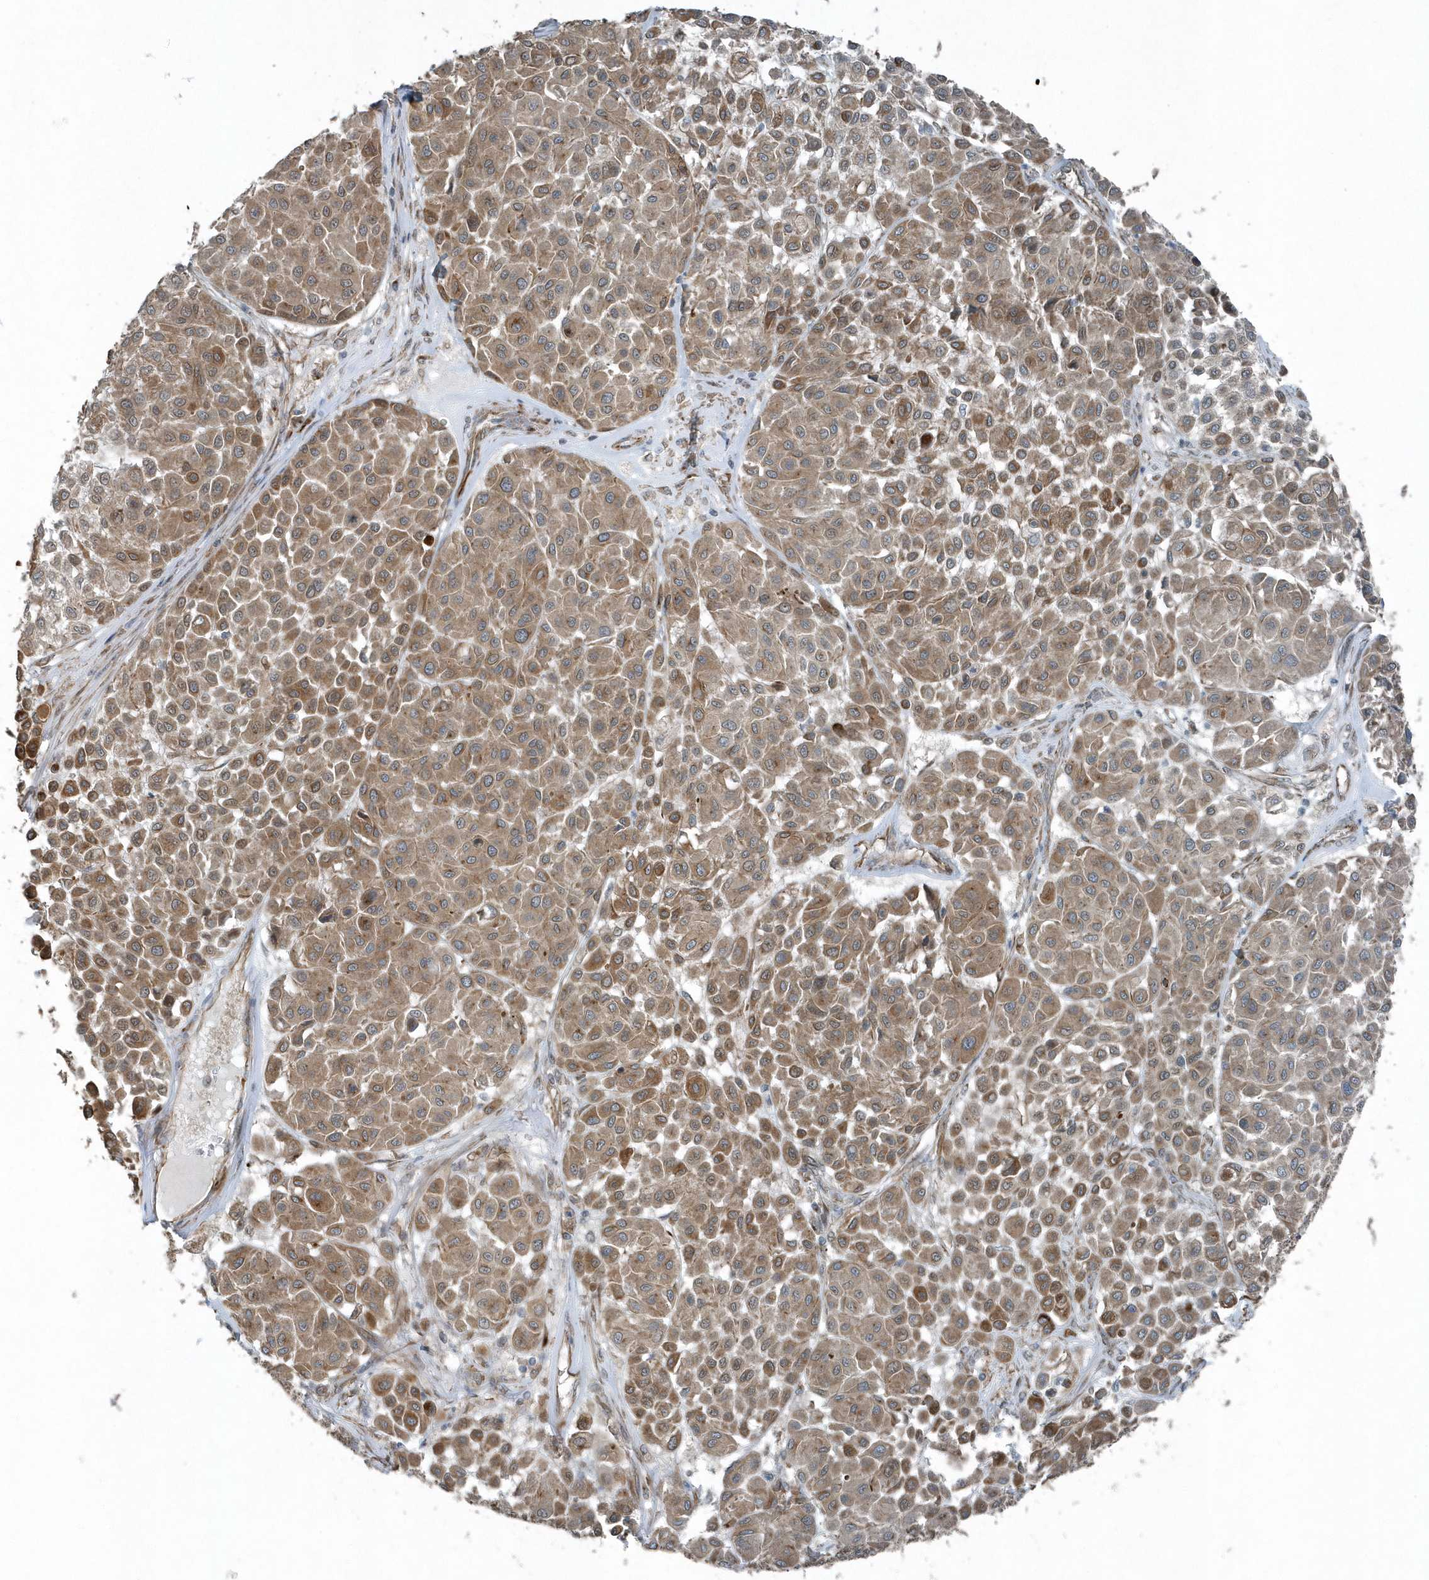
{"staining": {"intensity": "moderate", "quantity": ">75%", "location": "cytoplasmic/membranous"}, "tissue": "melanoma", "cell_type": "Tumor cells", "image_type": "cancer", "snomed": [{"axis": "morphology", "description": "Malignant melanoma, Metastatic site"}, {"axis": "topography", "description": "Soft tissue"}], "caption": "Immunohistochemistry (IHC) photomicrograph of human malignant melanoma (metastatic site) stained for a protein (brown), which displays medium levels of moderate cytoplasmic/membranous positivity in about >75% of tumor cells.", "gene": "GCC2", "patient": {"sex": "male", "age": 41}}